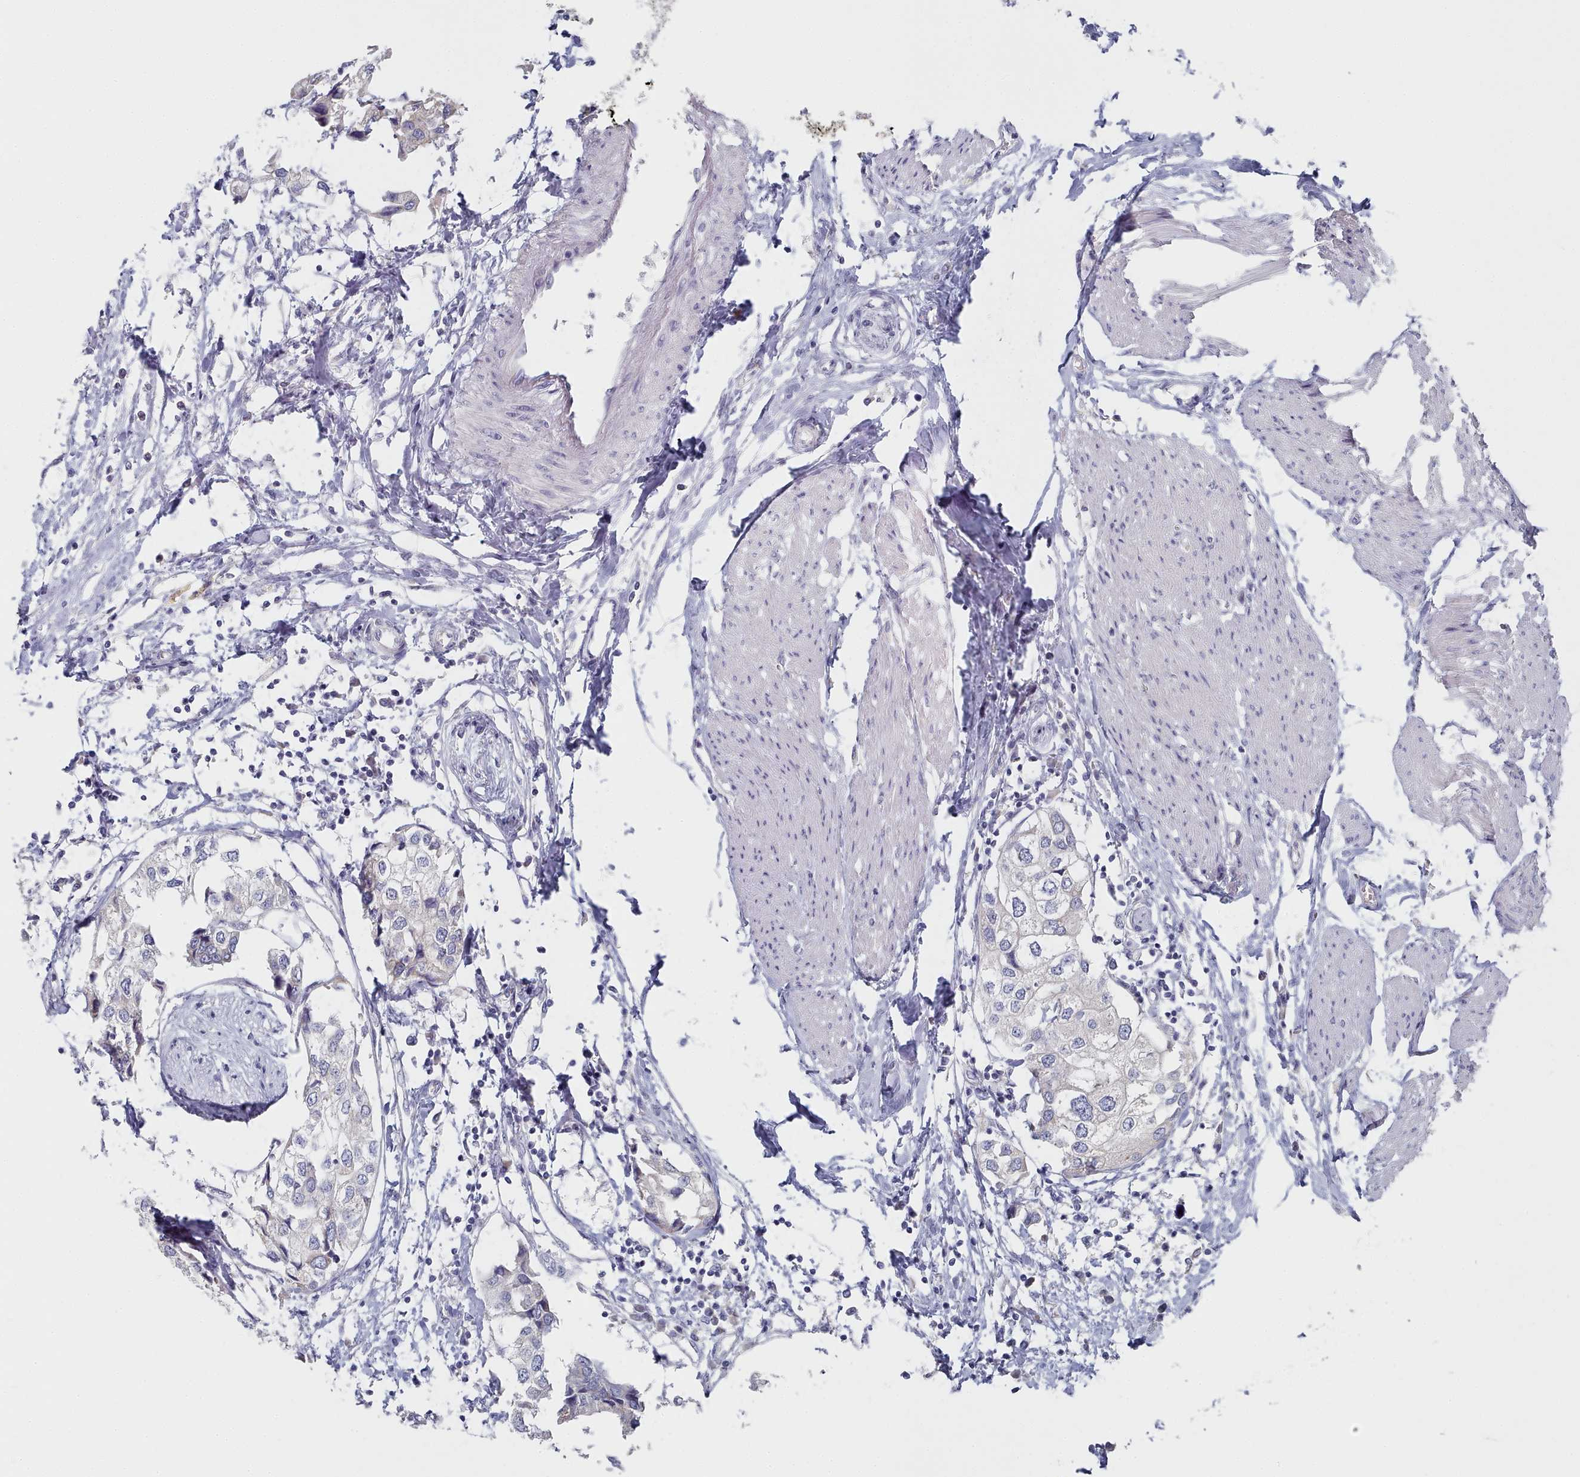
{"staining": {"intensity": "negative", "quantity": "none", "location": "none"}, "tissue": "urothelial cancer", "cell_type": "Tumor cells", "image_type": "cancer", "snomed": [{"axis": "morphology", "description": "Urothelial carcinoma, High grade"}, {"axis": "topography", "description": "Urinary bladder"}], "caption": "Photomicrograph shows no significant protein positivity in tumor cells of urothelial carcinoma (high-grade). (DAB (3,3'-diaminobenzidine) IHC, high magnification).", "gene": "TYW1B", "patient": {"sex": "male", "age": 64}}